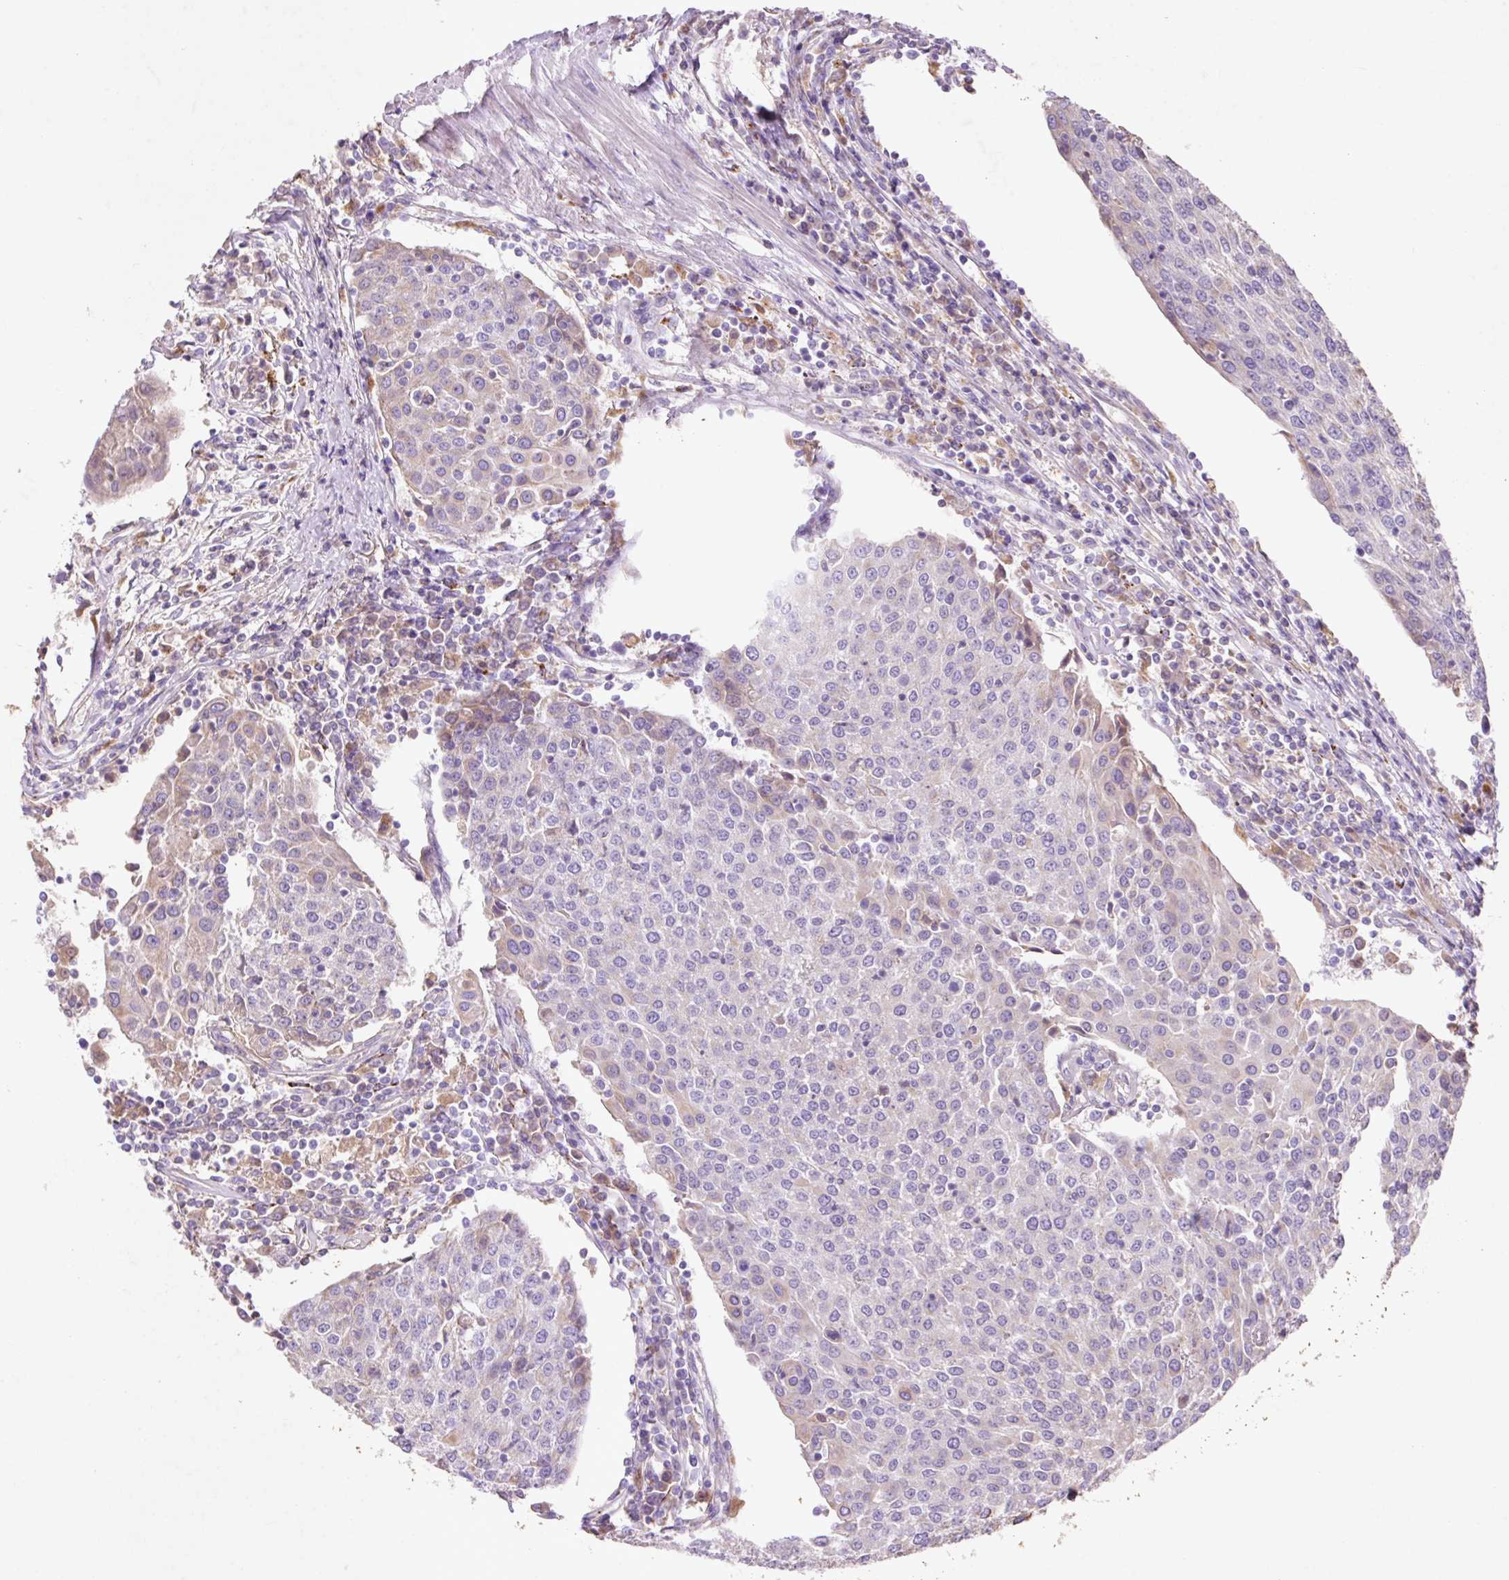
{"staining": {"intensity": "negative", "quantity": "none", "location": "none"}, "tissue": "urothelial cancer", "cell_type": "Tumor cells", "image_type": "cancer", "snomed": [{"axis": "morphology", "description": "Urothelial carcinoma, High grade"}, {"axis": "topography", "description": "Urinary bladder"}], "caption": "The photomicrograph displays no significant positivity in tumor cells of urothelial carcinoma (high-grade). Brightfield microscopy of immunohistochemistry stained with DAB (brown) and hematoxylin (blue), captured at high magnification.", "gene": "HEXA", "patient": {"sex": "female", "age": 85}}